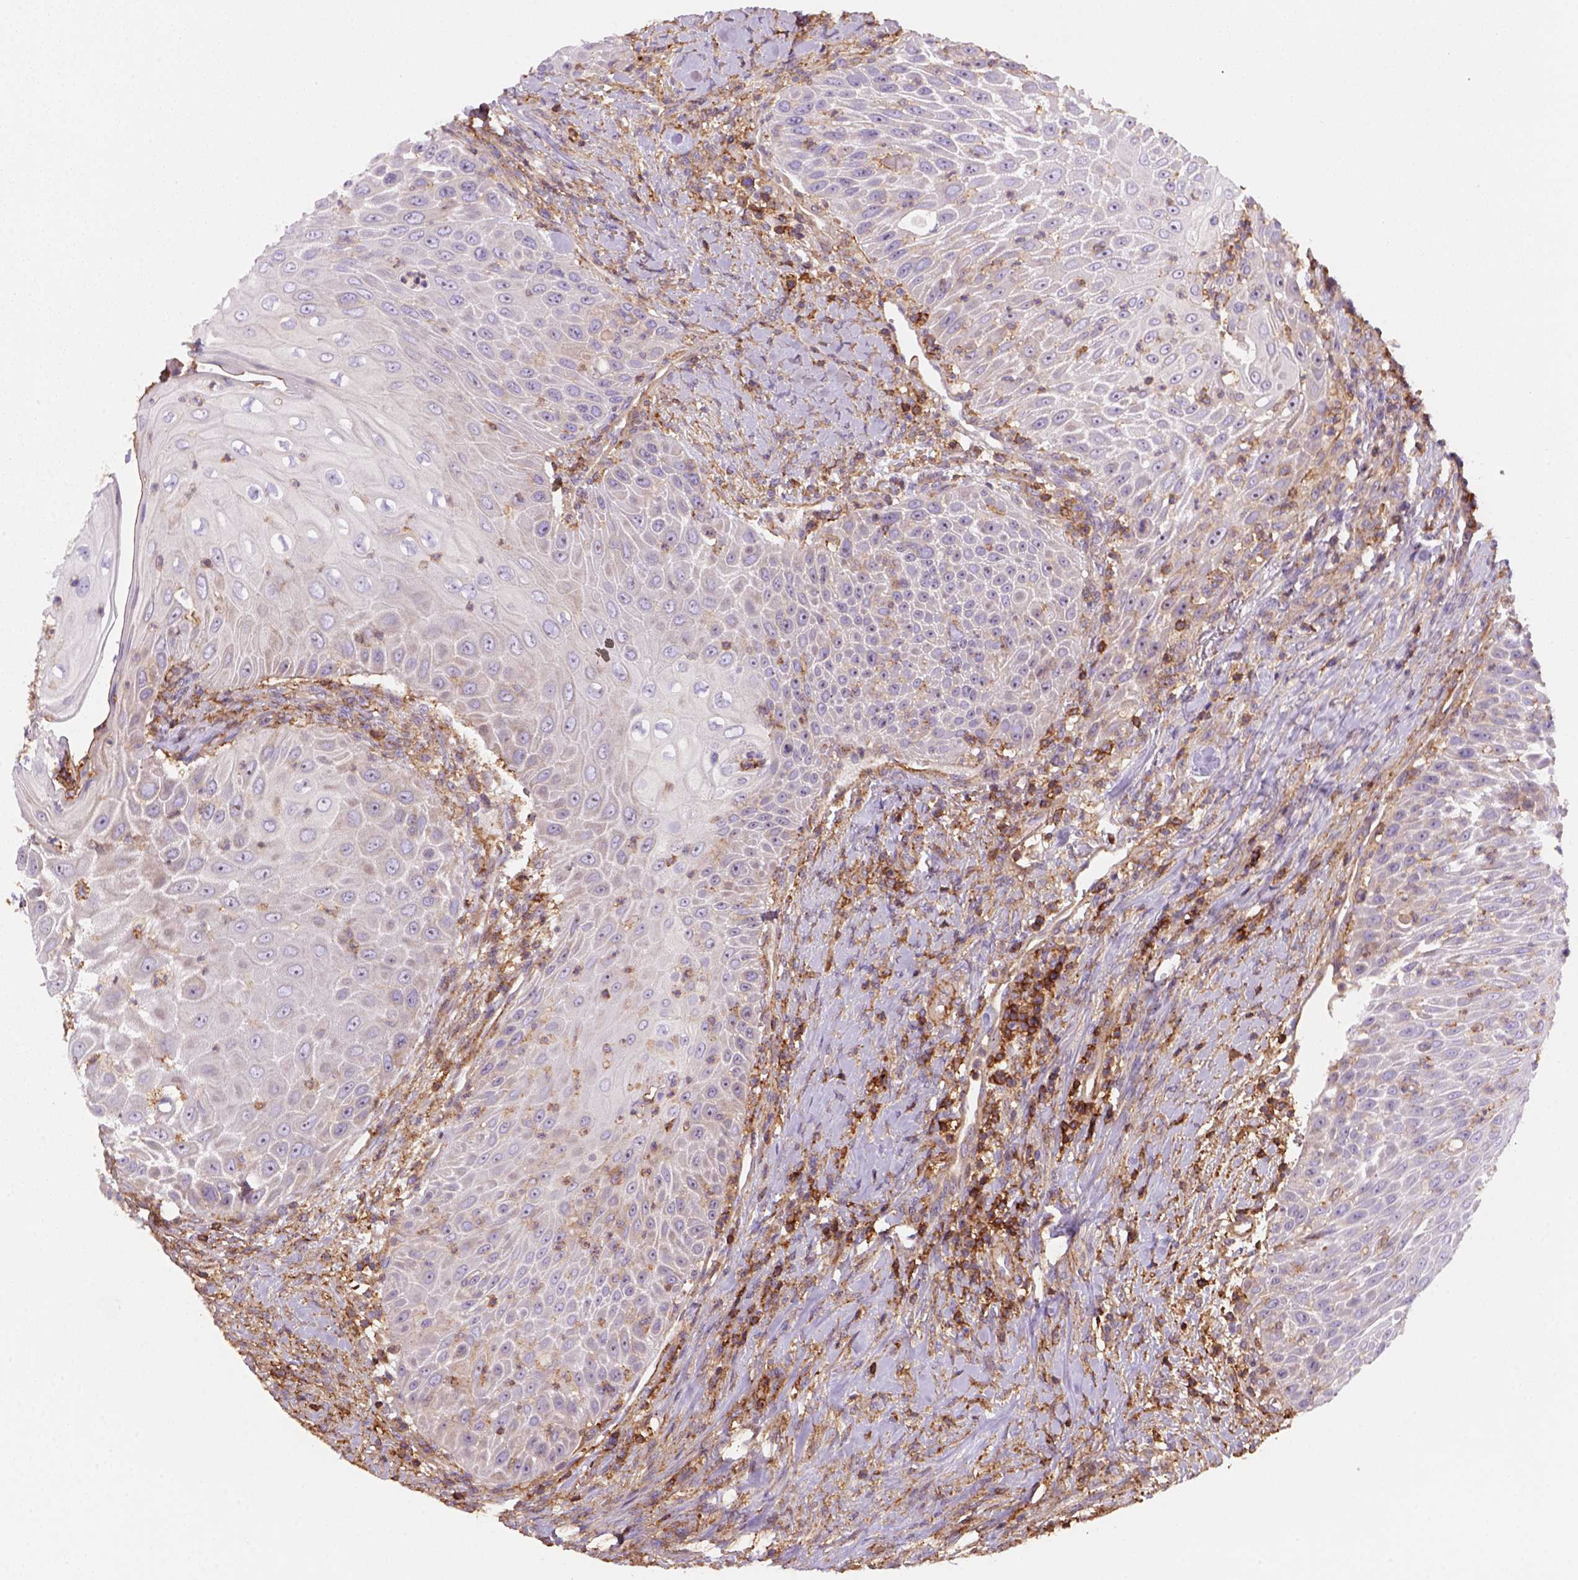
{"staining": {"intensity": "negative", "quantity": "none", "location": "none"}, "tissue": "head and neck cancer", "cell_type": "Tumor cells", "image_type": "cancer", "snomed": [{"axis": "morphology", "description": "Squamous cell carcinoma, NOS"}, {"axis": "topography", "description": "Head-Neck"}], "caption": "High magnification brightfield microscopy of squamous cell carcinoma (head and neck) stained with DAB (3,3'-diaminobenzidine) (brown) and counterstained with hematoxylin (blue): tumor cells show no significant staining.", "gene": "GPRC5D", "patient": {"sex": "male", "age": 69}}